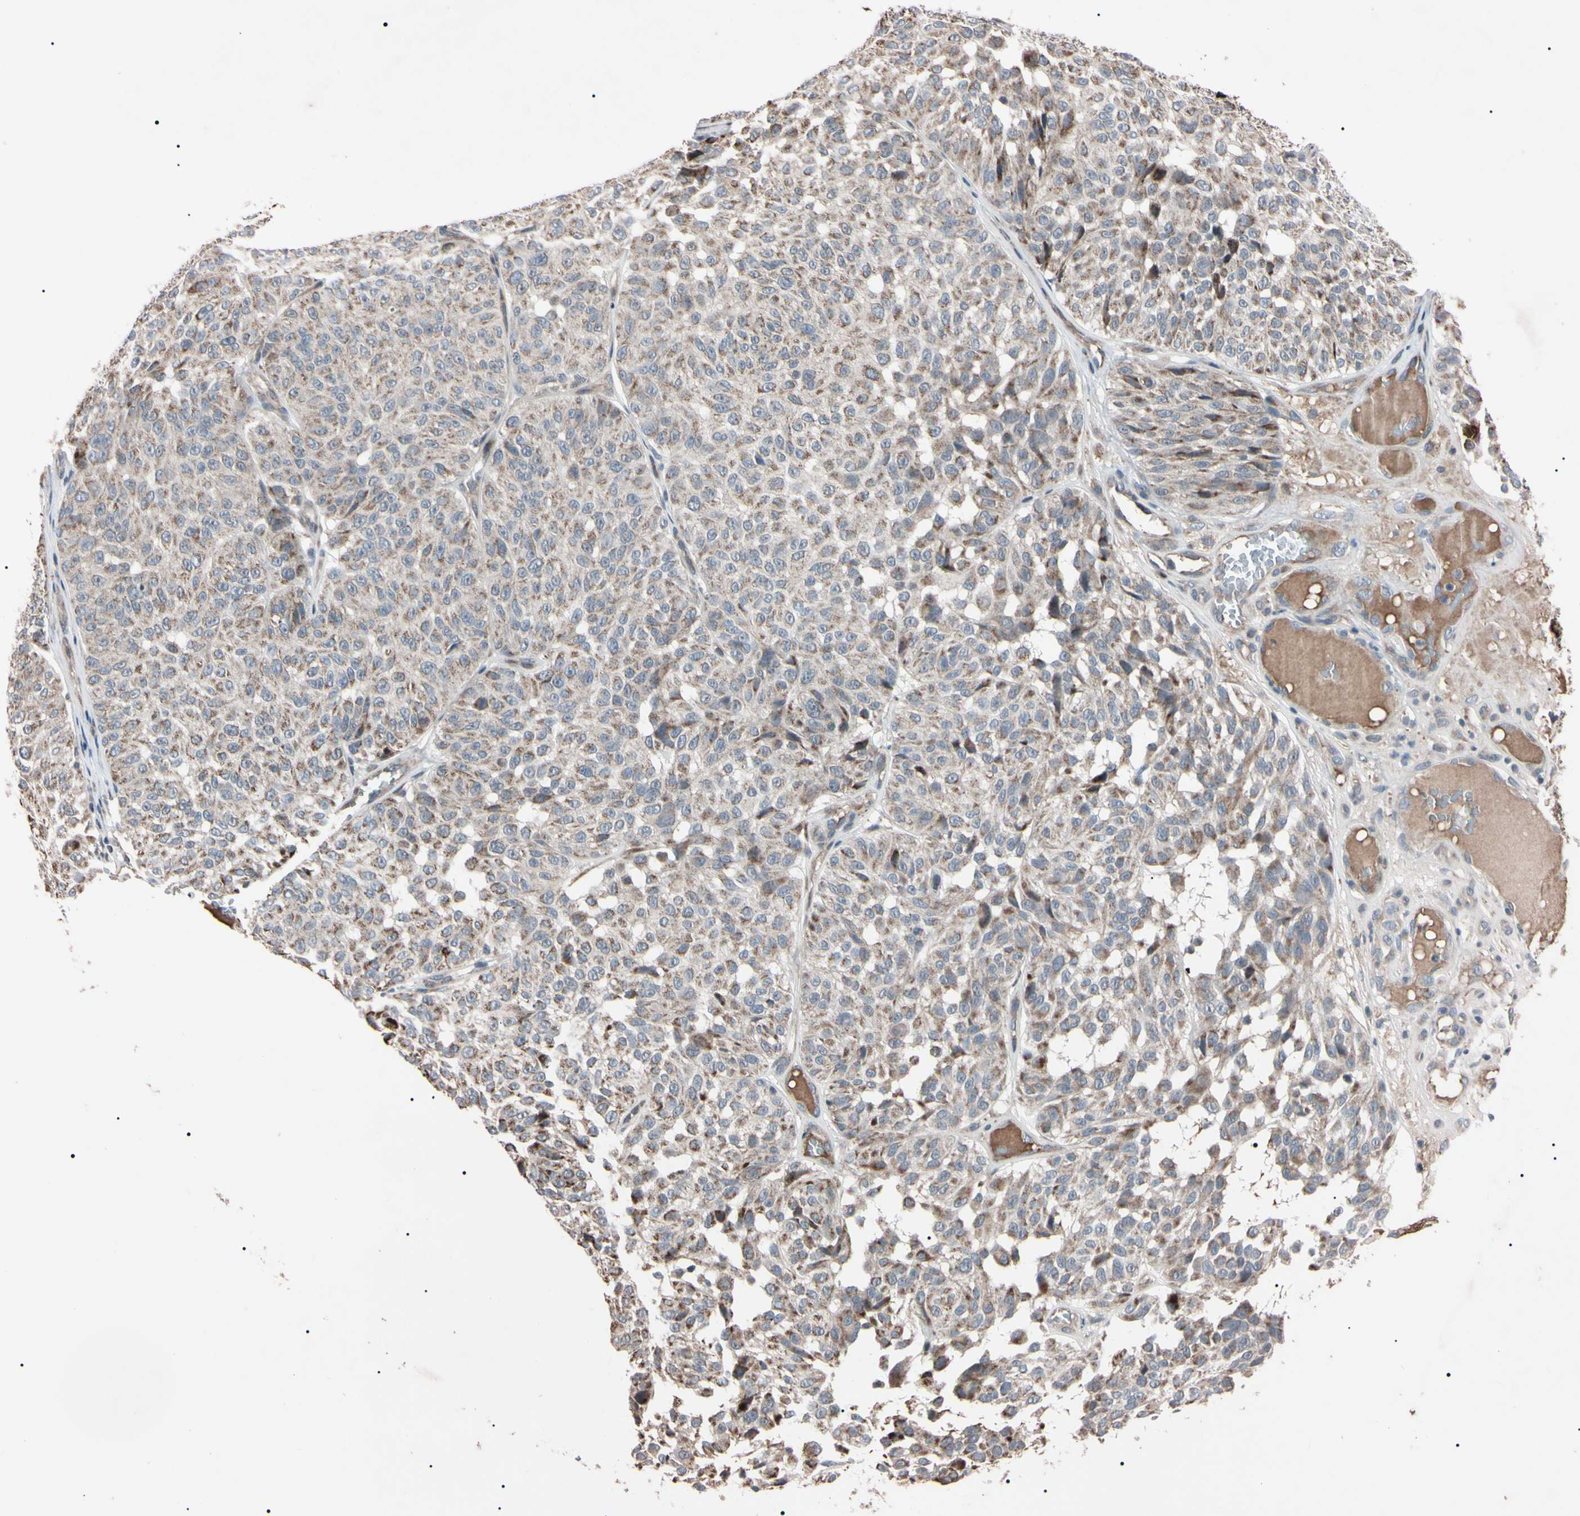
{"staining": {"intensity": "weak", "quantity": "25%-75%", "location": "cytoplasmic/membranous"}, "tissue": "melanoma", "cell_type": "Tumor cells", "image_type": "cancer", "snomed": [{"axis": "morphology", "description": "Malignant melanoma, NOS"}, {"axis": "topography", "description": "Skin"}], "caption": "Tumor cells exhibit low levels of weak cytoplasmic/membranous positivity in about 25%-75% of cells in human melanoma.", "gene": "TNFRSF1A", "patient": {"sex": "female", "age": 46}}